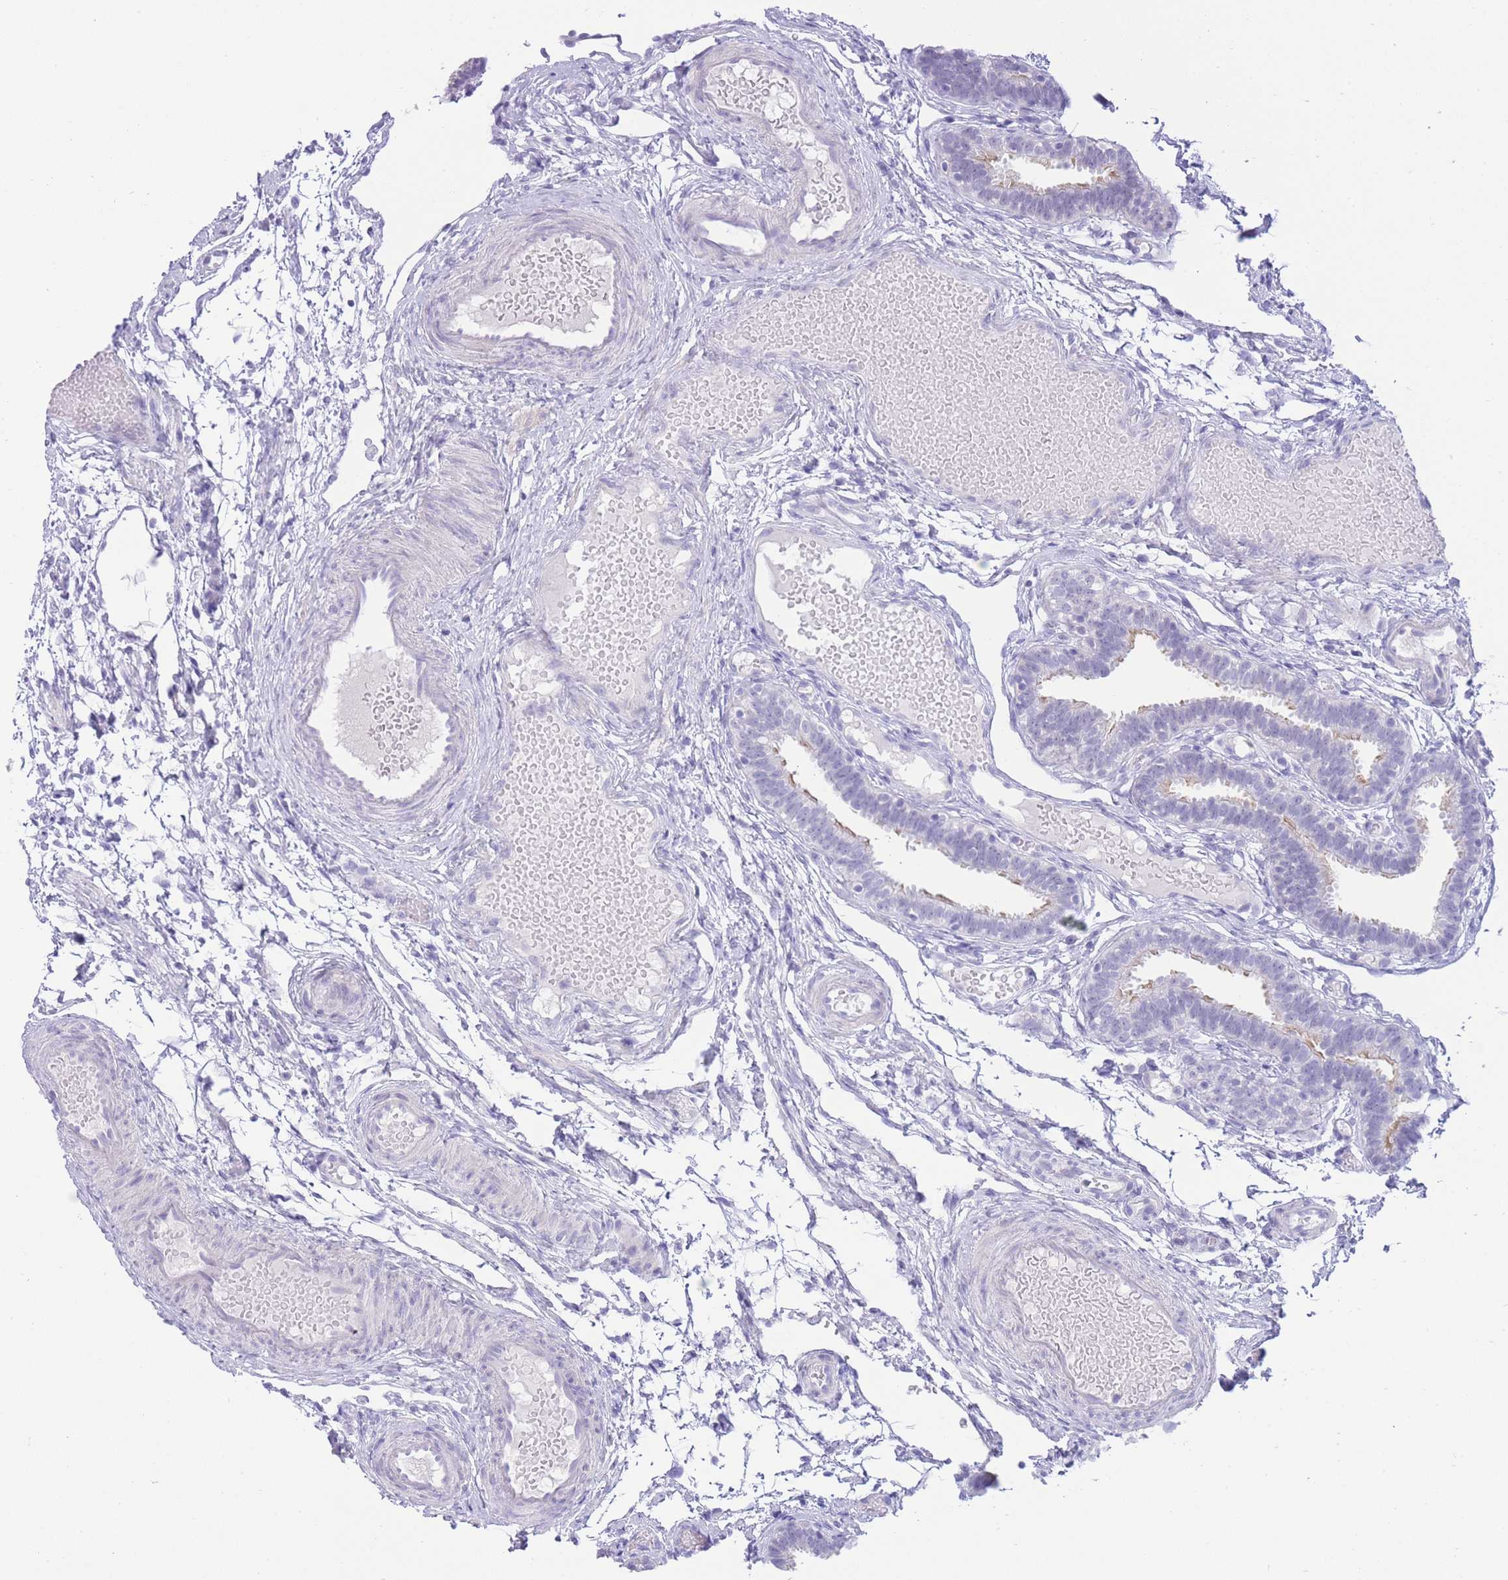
{"staining": {"intensity": "negative", "quantity": "none", "location": "none"}, "tissue": "fallopian tube", "cell_type": "Glandular cells", "image_type": "normal", "snomed": [{"axis": "morphology", "description": "Normal tissue, NOS"}, {"axis": "topography", "description": "Fallopian tube"}], "caption": "This micrograph is of unremarkable fallopian tube stained with immunohistochemistry (IHC) to label a protein in brown with the nuclei are counter-stained blue. There is no expression in glandular cells. (Immunohistochemistry, brightfield microscopy, high magnification).", "gene": "ZNF212", "patient": {"sex": "female", "age": 37}}